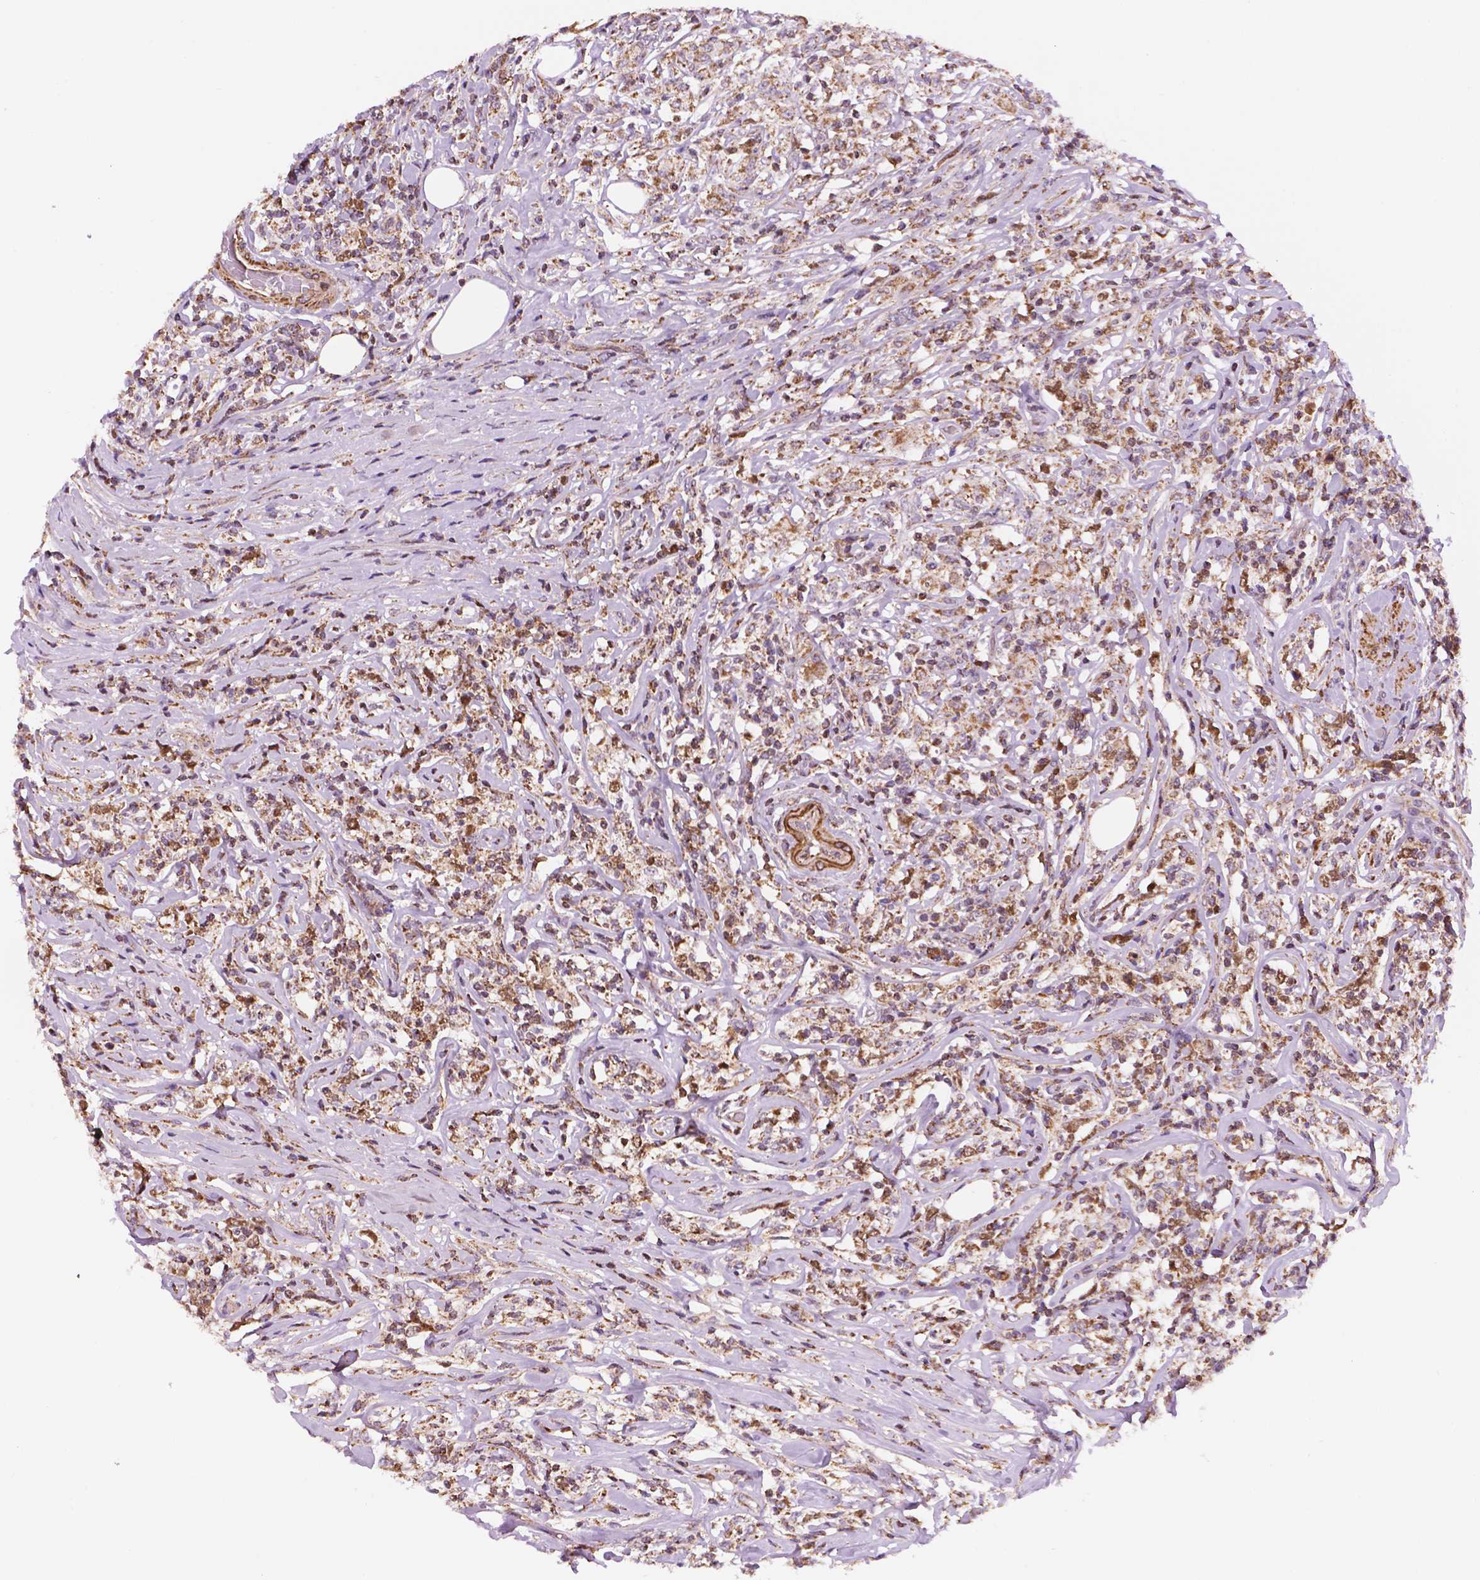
{"staining": {"intensity": "moderate", "quantity": ">75%", "location": "cytoplasmic/membranous"}, "tissue": "lymphoma", "cell_type": "Tumor cells", "image_type": "cancer", "snomed": [{"axis": "morphology", "description": "Malignant lymphoma, non-Hodgkin's type, High grade"}, {"axis": "topography", "description": "Lymph node"}], "caption": "Tumor cells display moderate cytoplasmic/membranous staining in about >75% of cells in high-grade malignant lymphoma, non-Hodgkin's type.", "gene": "GEMIN4", "patient": {"sex": "female", "age": 84}}